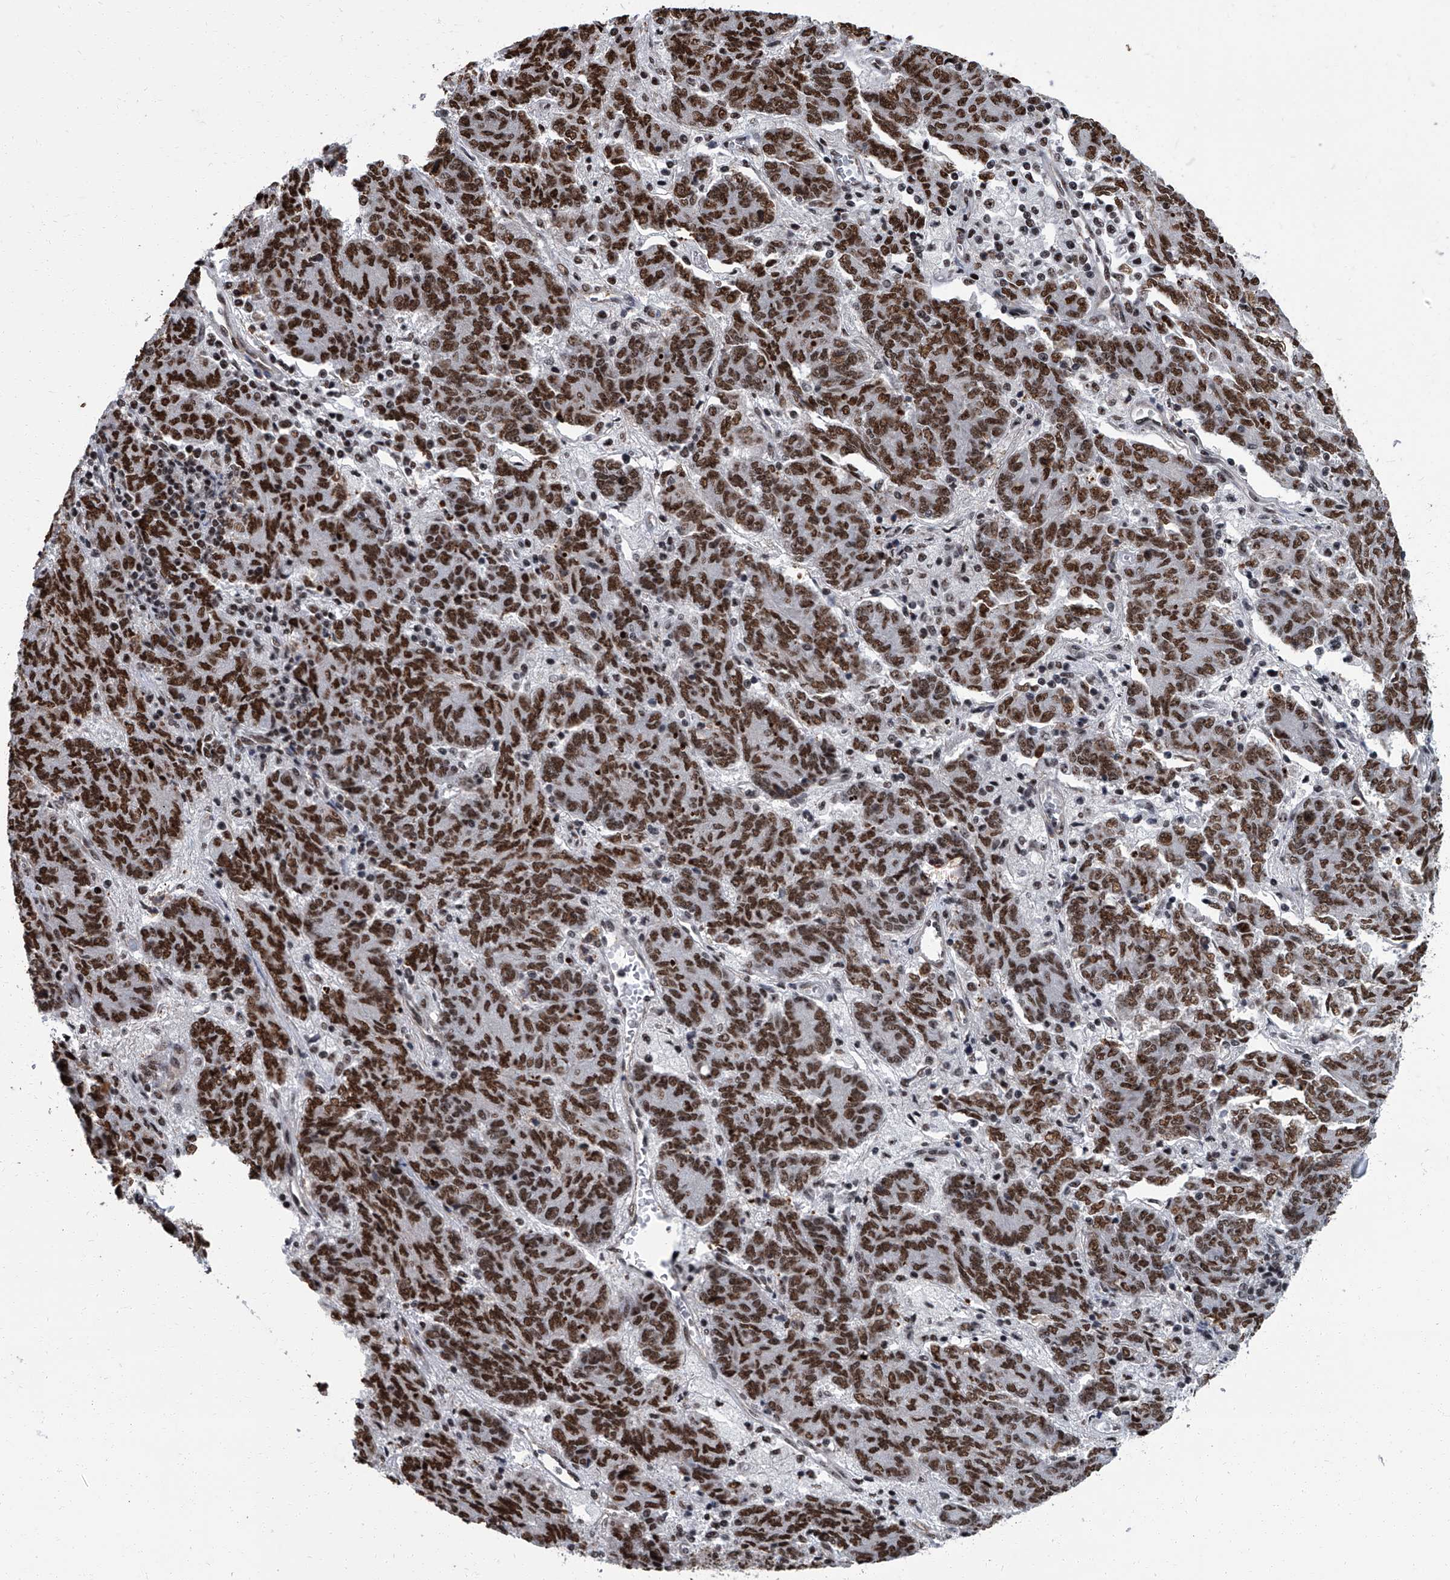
{"staining": {"intensity": "strong", "quantity": ">75%", "location": "nuclear"}, "tissue": "endometrial cancer", "cell_type": "Tumor cells", "image_type": "cancer", "snomed": [{"axis": "morphology", "description": "Adenocarcinoma, NOS"}, {"axis": "topography", "description": "Endometrium"}], "caption": "Immunohistochemistry (IHC) histopathology image of human endometrial cancer (adenocarcinoma) stained for a protein (brown), which reveals high levels of strong nuclear staining in approximately >75% of tumor cells.", "gene": "ZNF518B", "patient": {"sex": "female", "age": 80}}